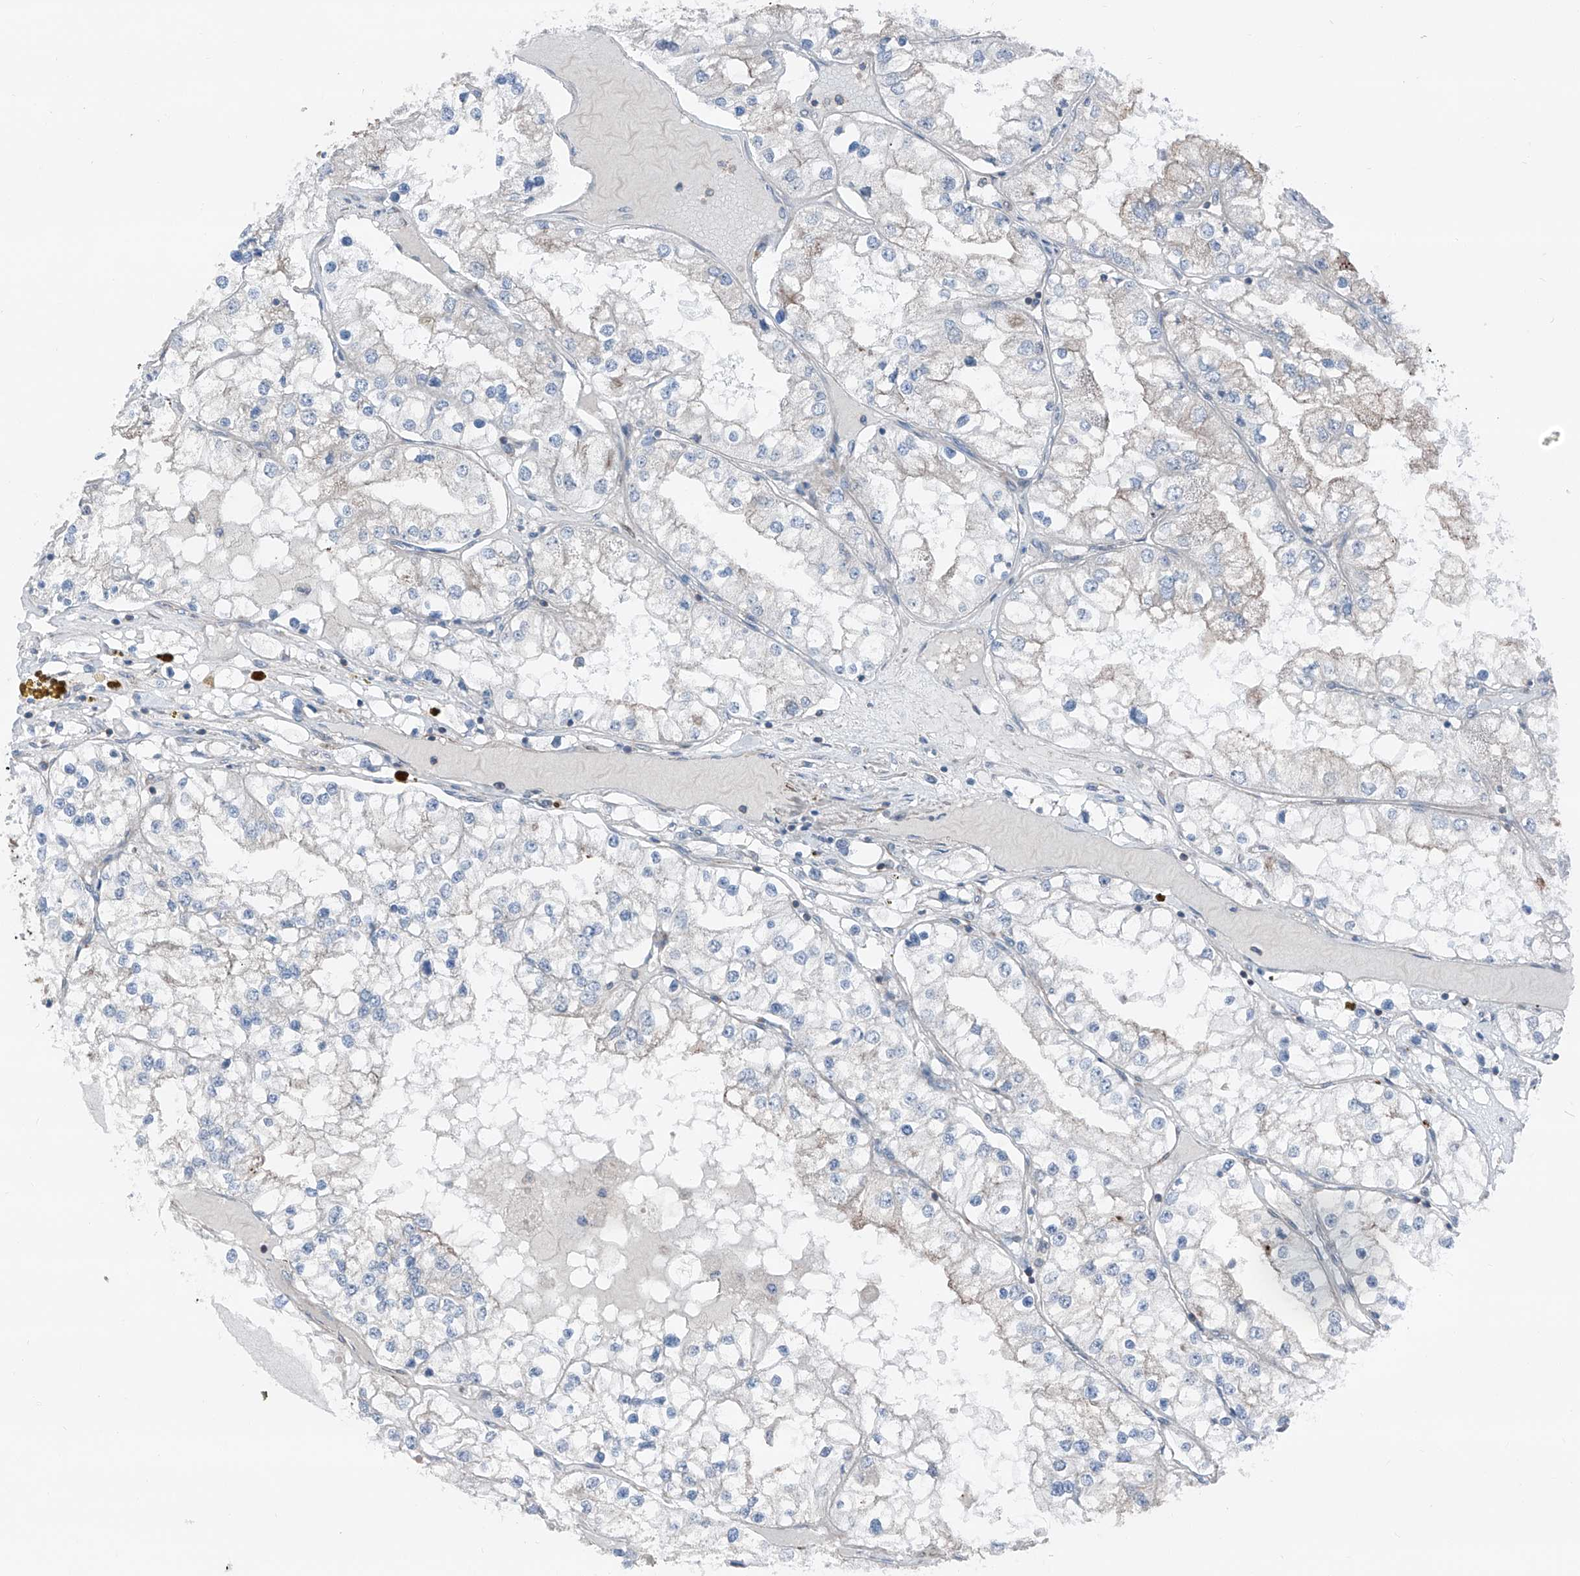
{"staining": {"intensity": "negative", "quantity": "none", "location": "none"}, "tissue": "renal cancer", "cell_type": "Tumor cells", "image_type": "cancer", "snomed": [{"axis": "morphology", "description": "Adenocarcinoma, NOS"}, {"axis": "topography", "description": "Kidney"}], "caption": "Human renal adenocarcinoma stained for a protein using IHC demonstrates no expression in tumor cells.", "gene": "HSPB11", "patient": {"sex": "male", "age": 68}}